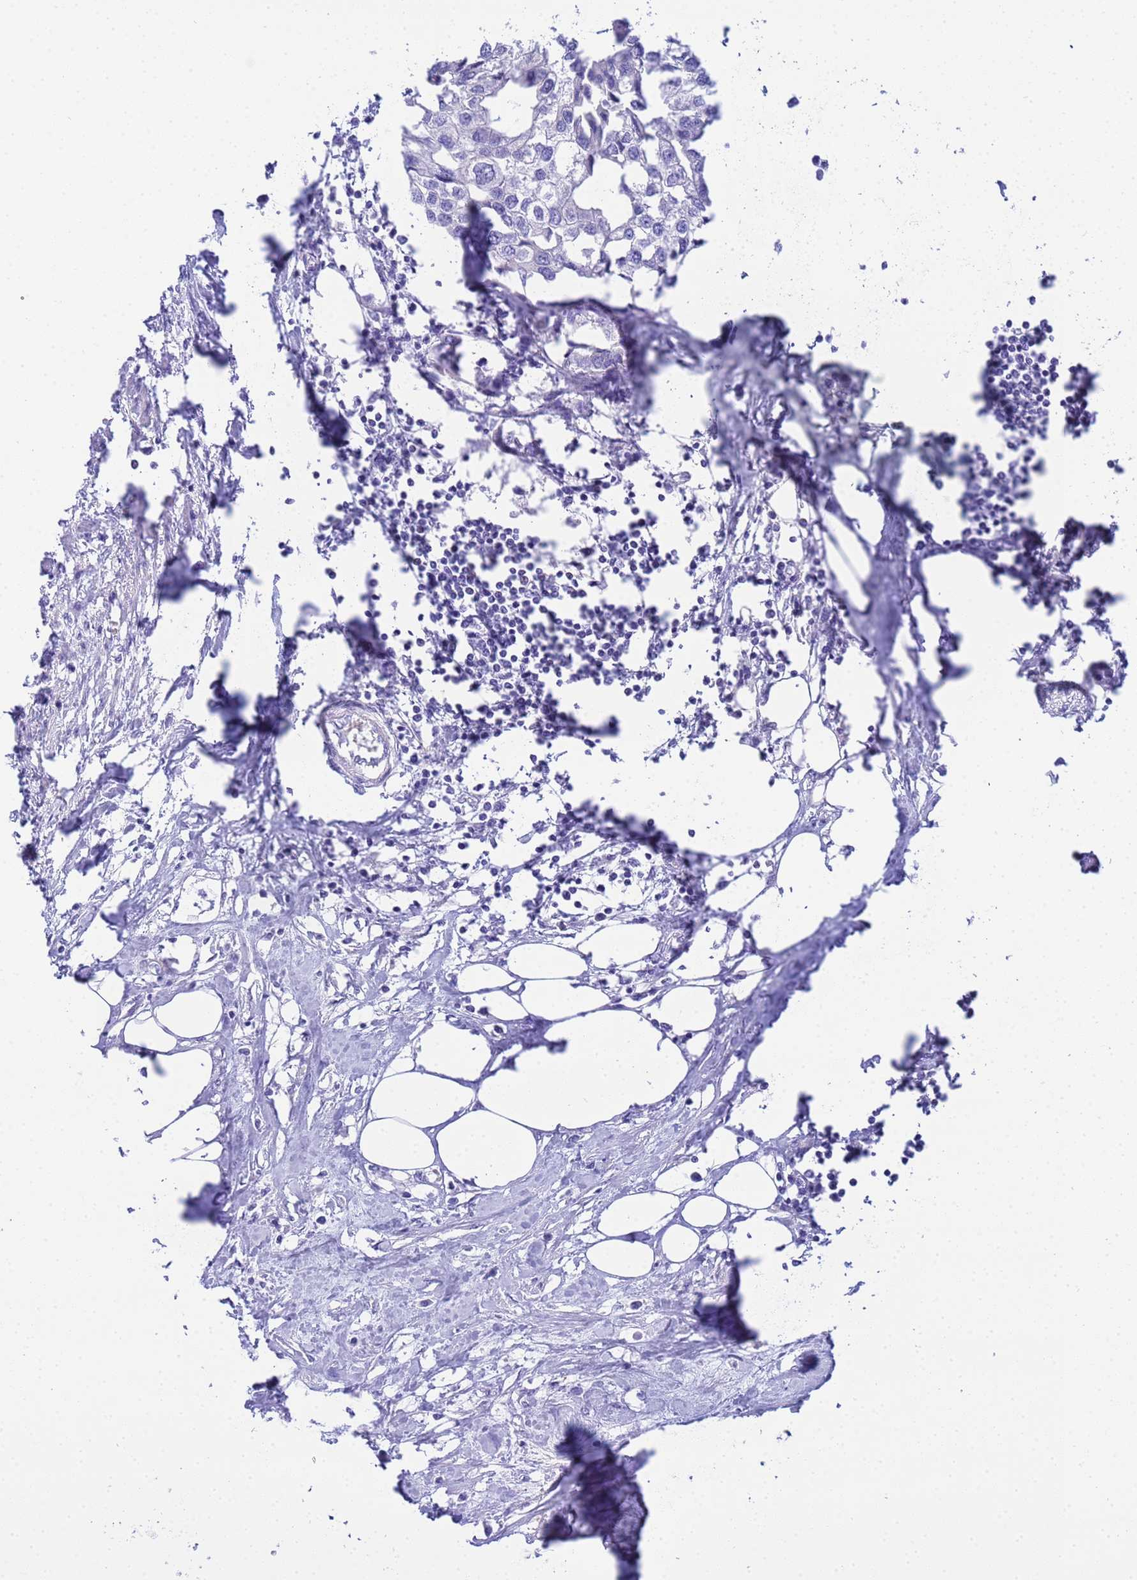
{"staining": {"intensity": "negative", "quantity": "none", "location": "none"}, "tissue": "urothelial cancer", "cell_type": "Tumor cells", "image_type": "cancer", "snomed": [{"axis": "morphology", "description": "Urothelial carcinoma, High grade"}, {"axis": "topography", "description": "Urinary bladder"}], "caption": "Tumor cells show no significant staining in urothelial cancer. Brightfield microscopy of immunohistochemistry stained with DAB (3,3'-diaminobenzidine) (brown) and hematoxylin (blue), captured at high magnification.", "gene": "AQP12A", "patient": {"sex": "male", "age": 64}}